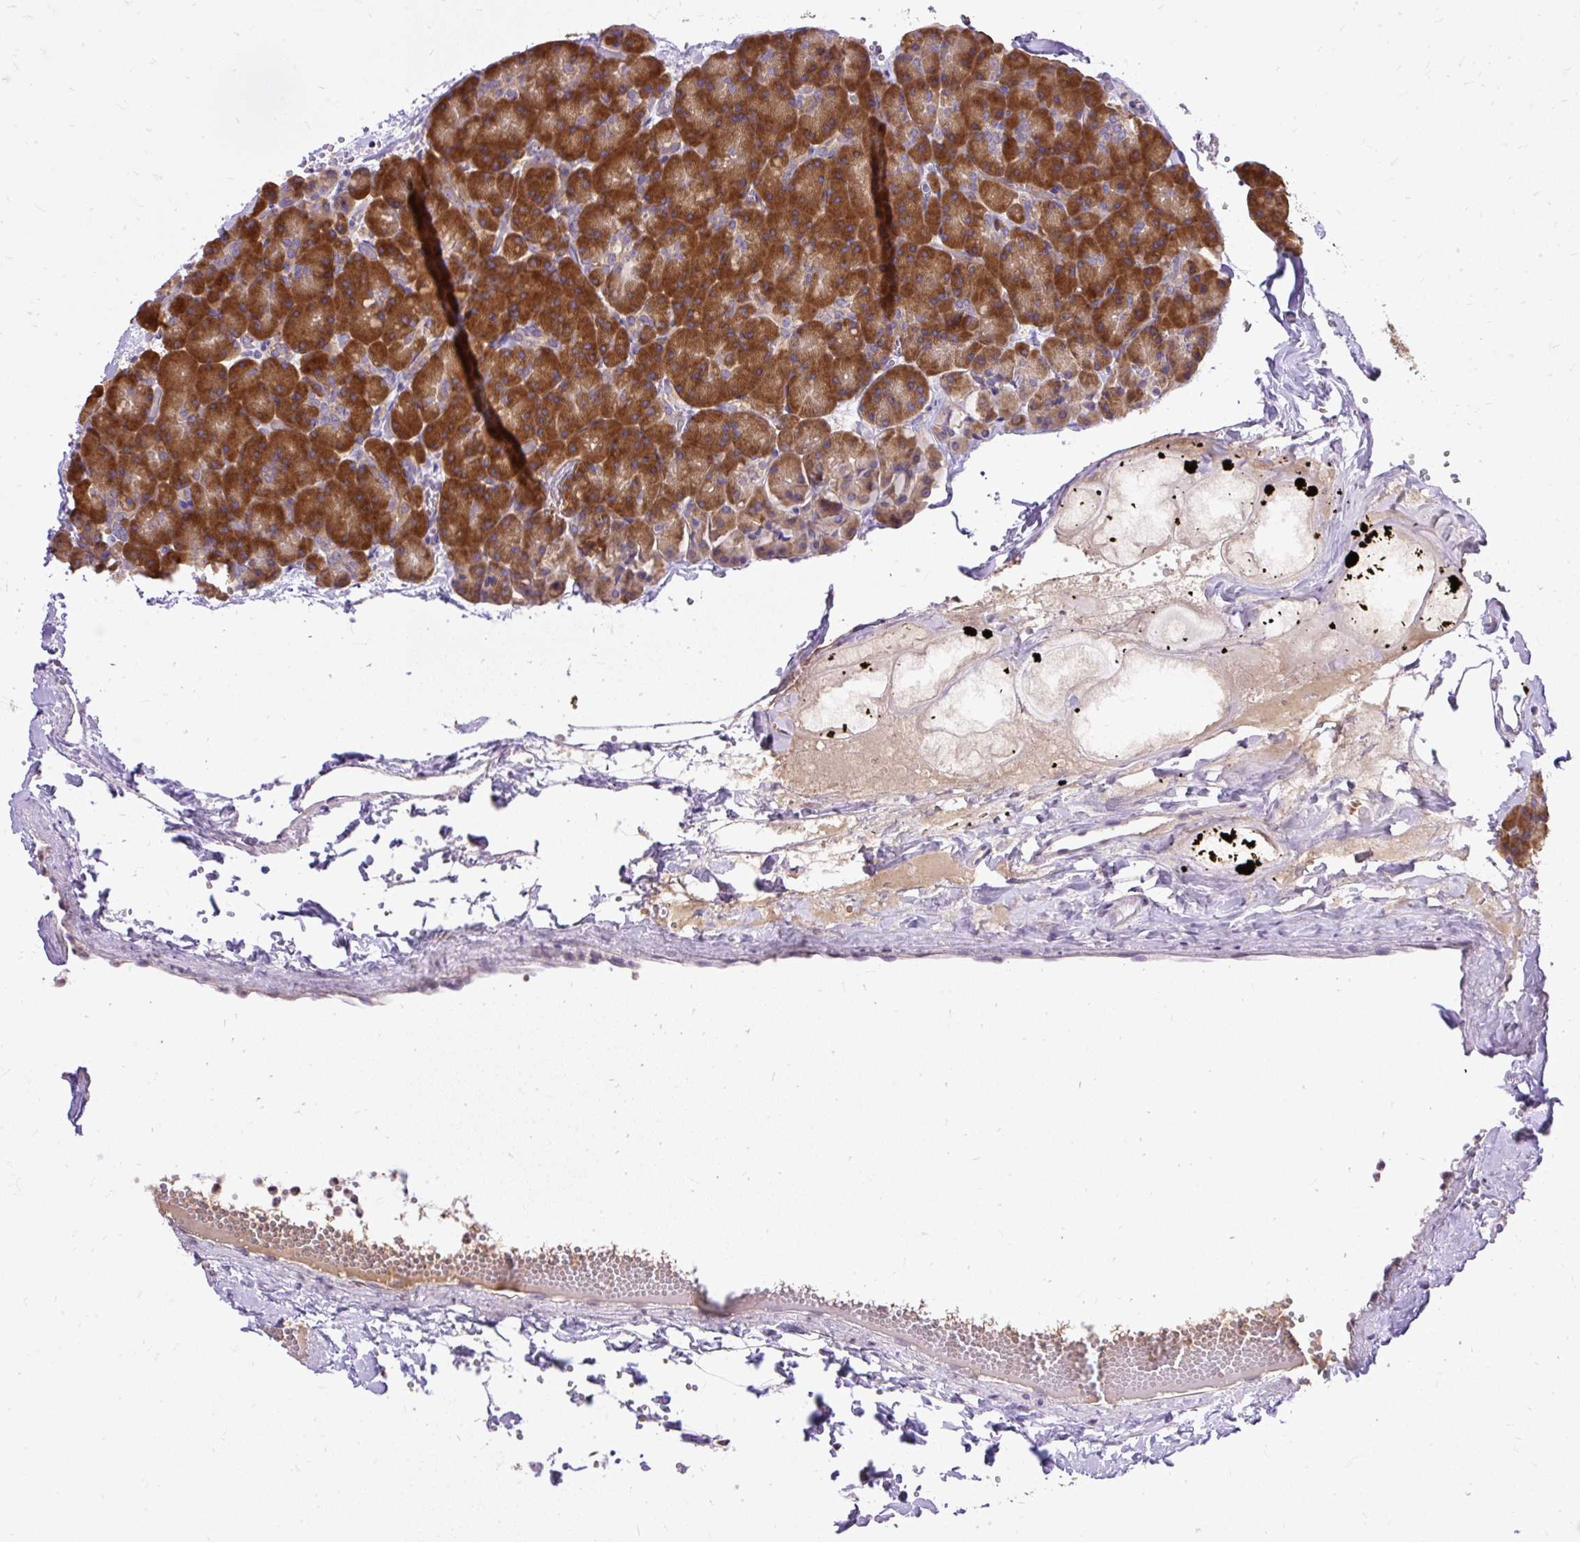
{"staining": {"intensity": "strong", "quantity": ">75%", "location": "cytoplasmic/membranous"}, "tissue": "pancreas", "cell_type": "Exocrine glandular cells", "image_type": "normal", "snomed": [{"axis": "morphology", "description": "Normal tissue, NOS"}, {"axis": "topography", "description": "Pancreas"}], "caption": "Strong cytoplasmic/membranous positivity is appreciated in approximately >75% of exocrine glandular cells in normal pancreas.", "gene": "SEC63", "patient": {"sex": "male", "age": 36}}